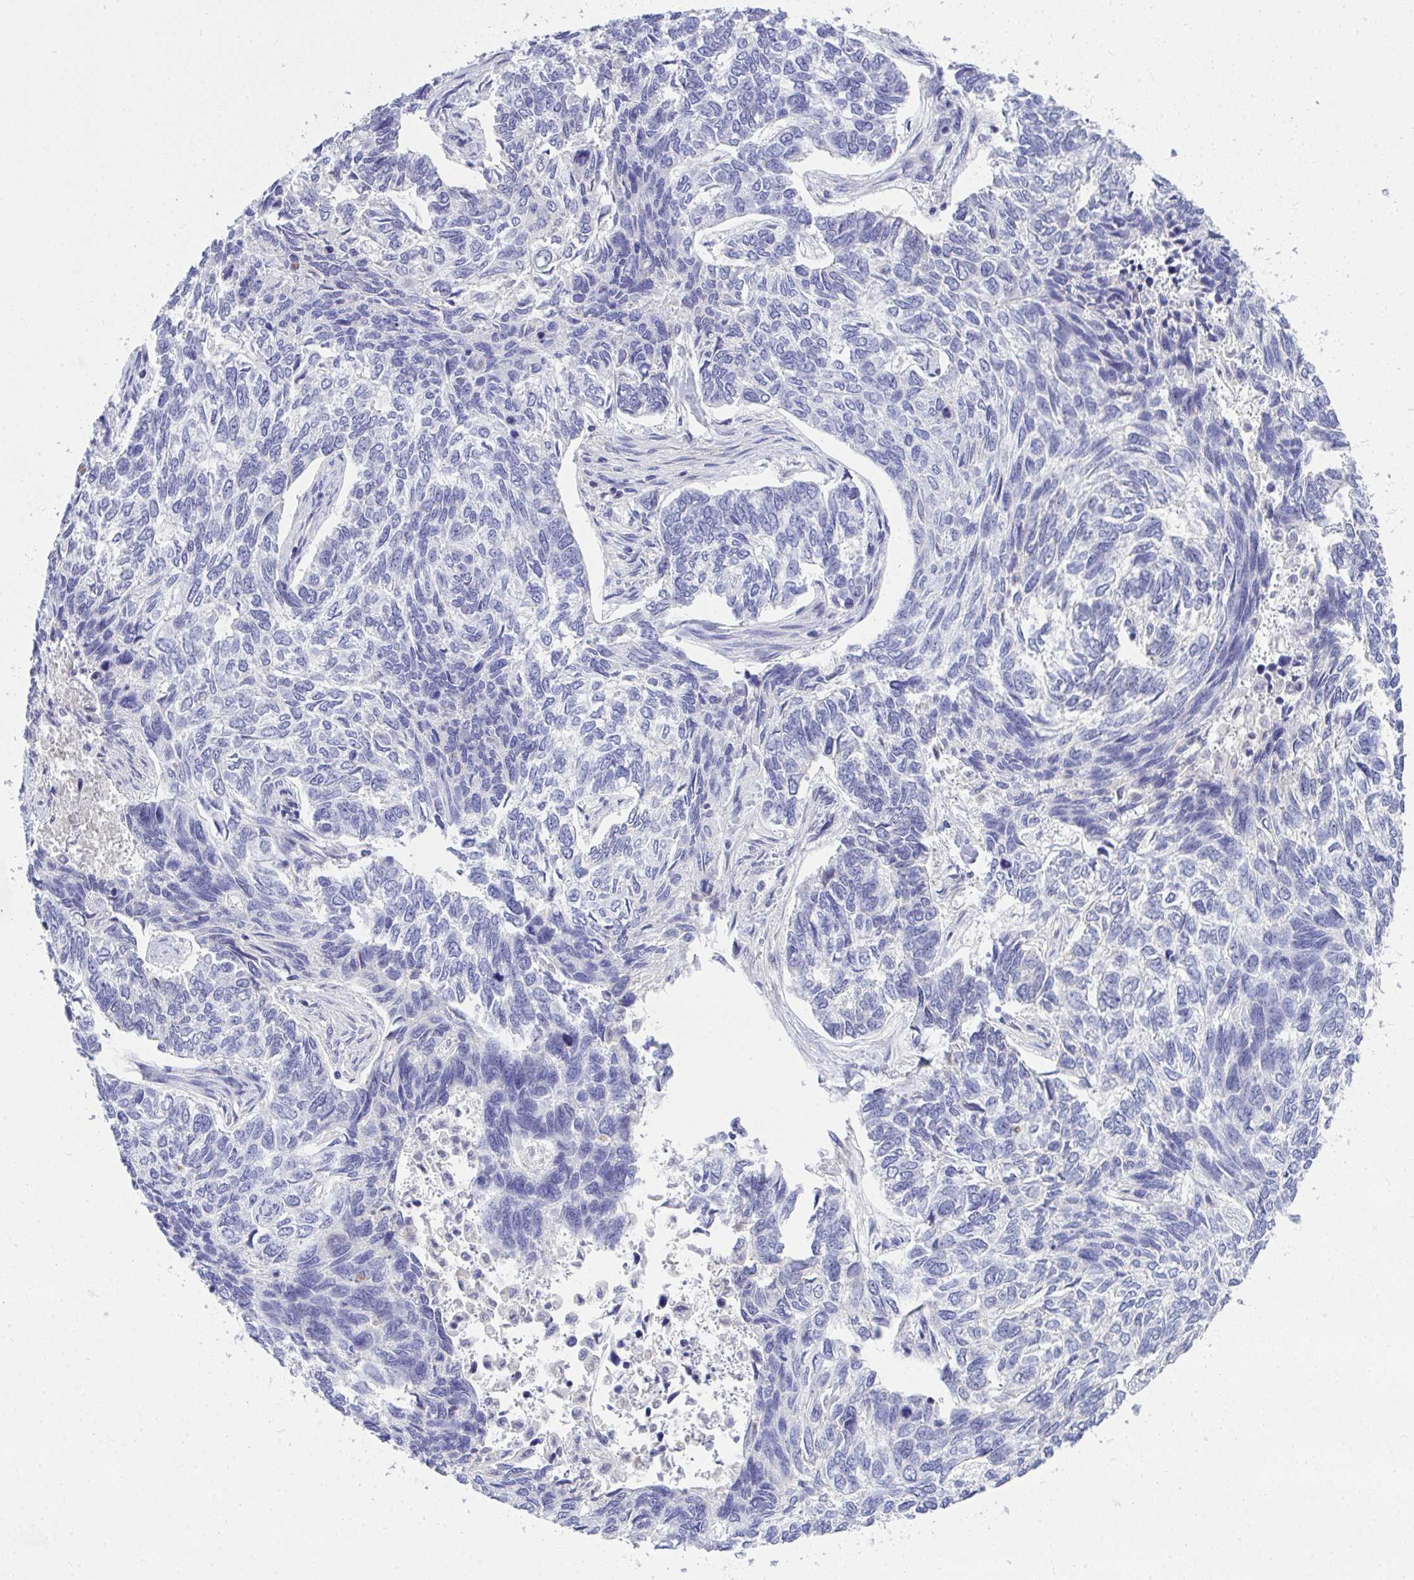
{"staining": {"intensity": "negative", "quantity": "none", "location": "none"}, "tissue": "skin cancer", "cell_type": "Tumor cells", "image_type": "cancer", "snomed": [{"axis": "morphology", "description": "Basal cell carcinoma"}, {"axis": "topography", "description": "Skin"}], "caption": "An immunohistochemistry (IHC) histopathology image of skin cancer is shown. There is no staining in tumor cells of skin cancer.", "gene": "COA5", "patient": {"sex": "female", "age": 65}}